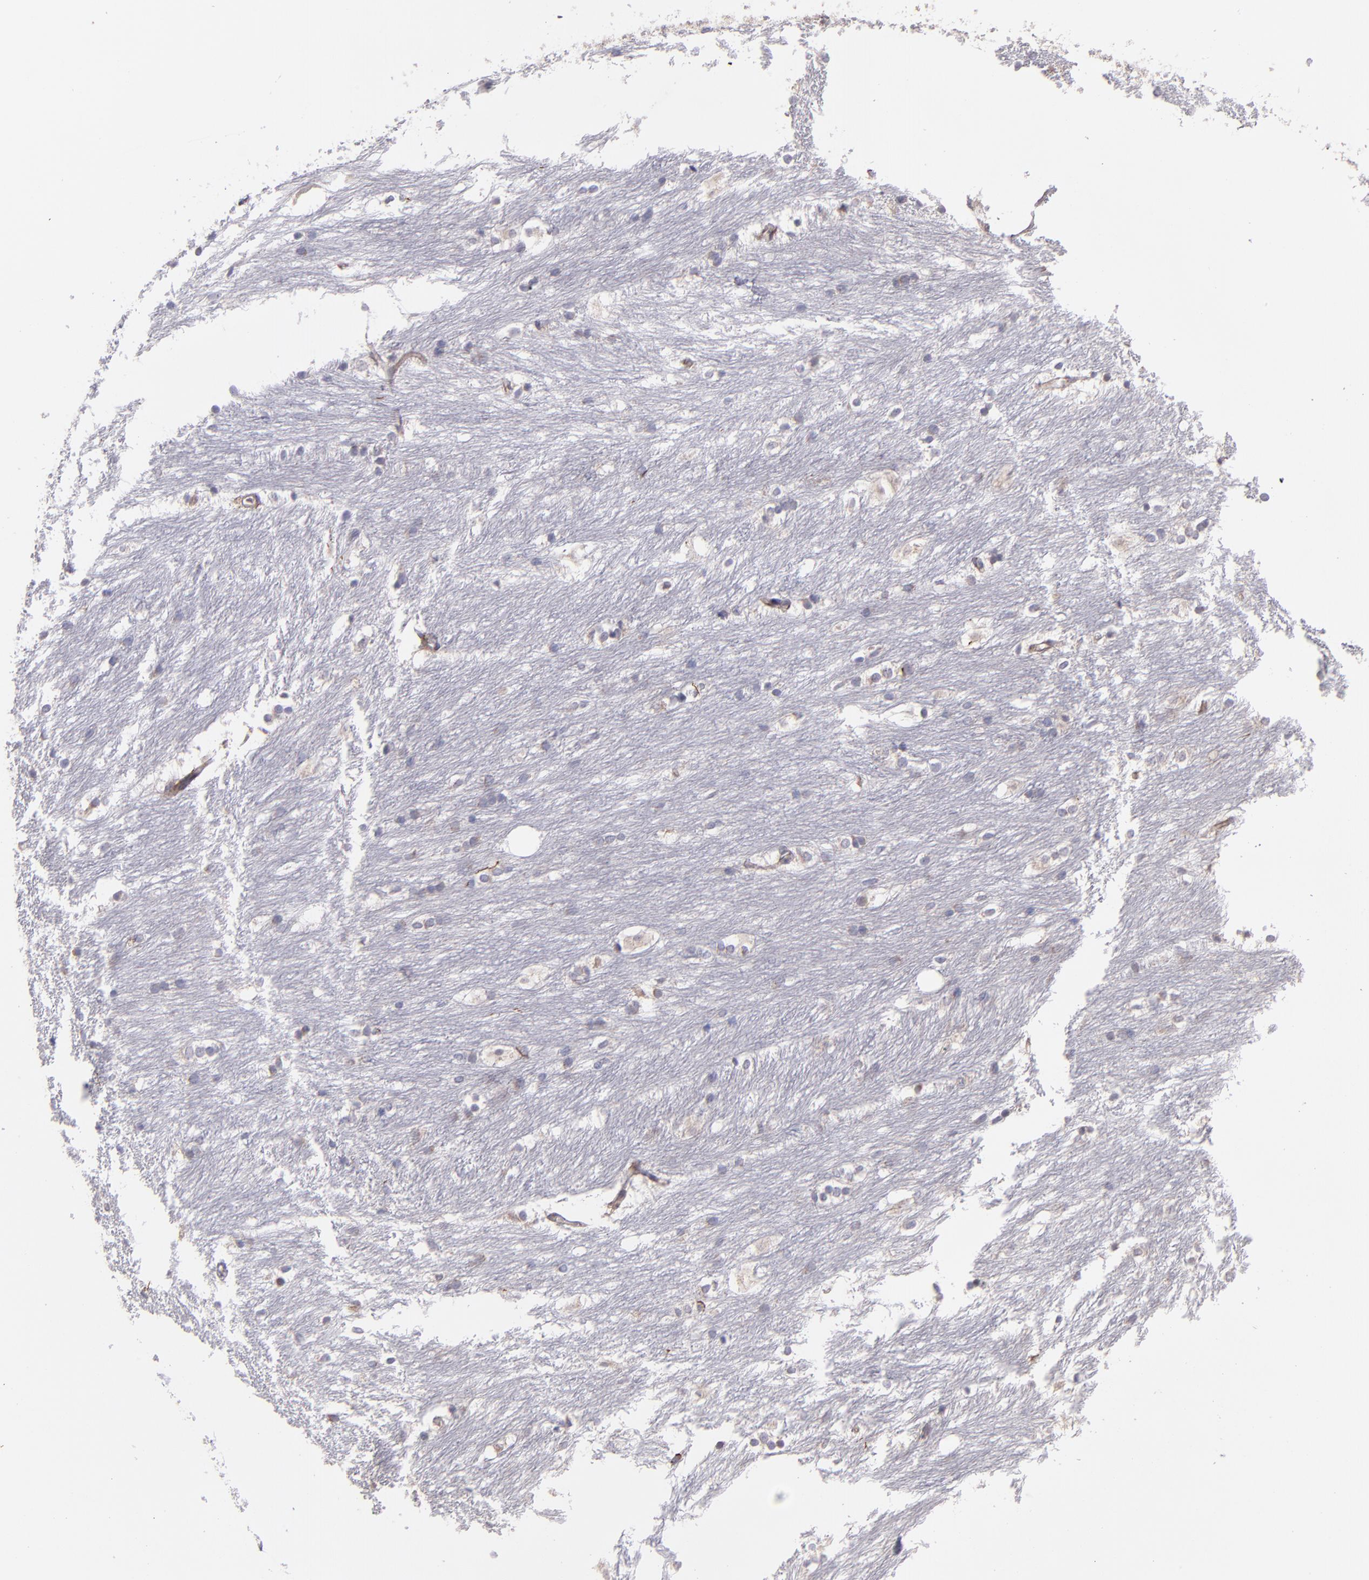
{"staining": {"intensity": "weak", "quantity": "<25%", "location": "cytoplasmic/membranous"}, "tissue": "caudate", "cell_type": "Glial cells", "image_type": "normal", "snomed": [{"axis": "morphology", "description": "Normal tissue, NOS"}, {"axis": "topography", "description": "Lateral ventricle wall"}], "caption": "High magnification brightfield microscopy of benign caudate stained with DAB (brown) and counterstained with hematoxylin (blue): glial cells show no significant staining. (Brightfield microscopy of DAB IHC at high magnification).", "gene": "IFIH1", "patient": {"sex": "female", "age": 19}}